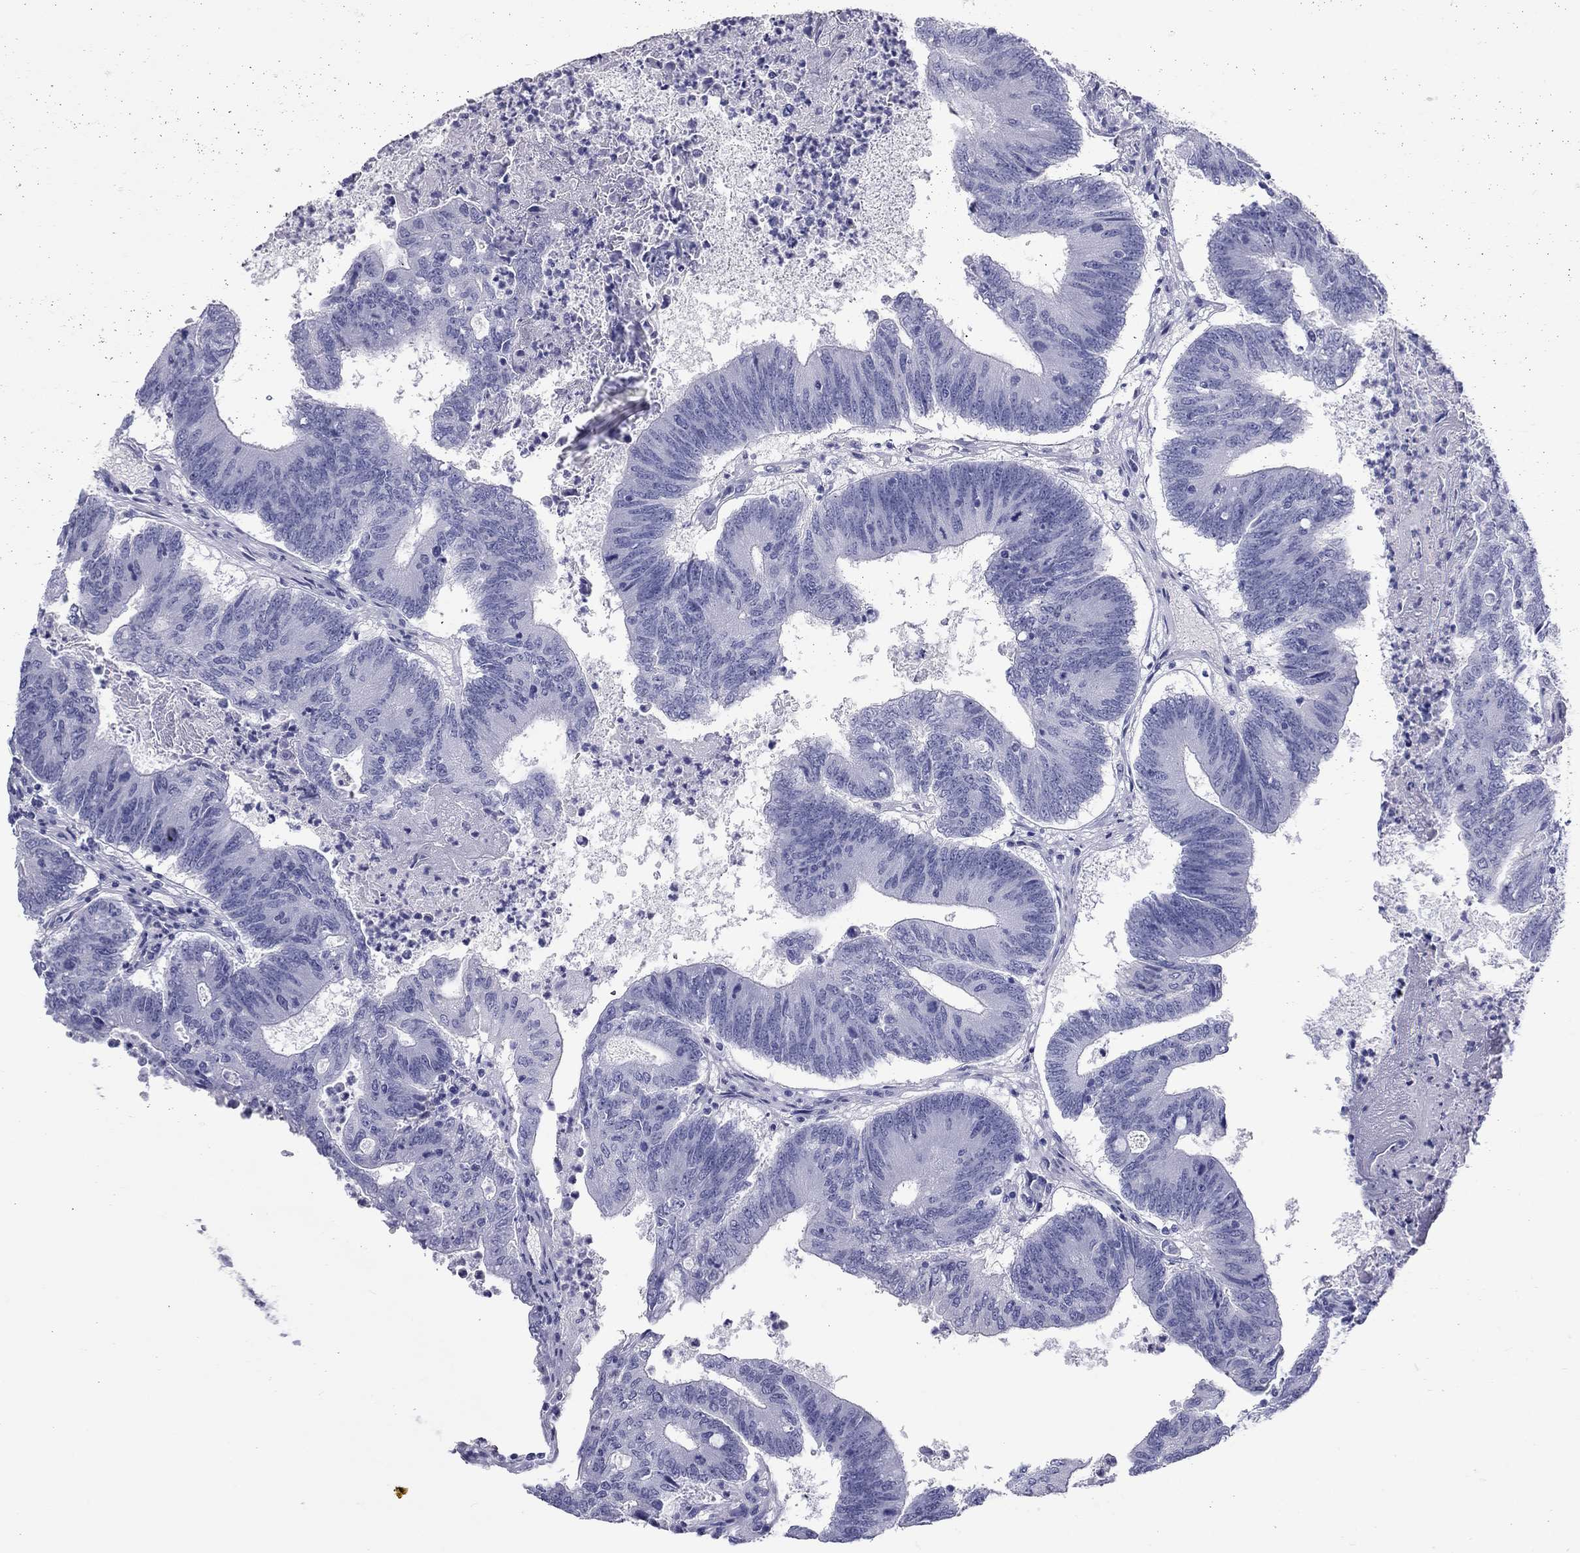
{"staining": {"intensity": "negative", "quantity": "none", "location": "none"}, "tissue": "colorectal cancer", "cell_type": "Tumor cells", "image_type": "cancer", "snomed": [{"axis": "morphology", "description": "Adenocarcinoma, NOS"}, {"axis": "topography", "description": "Colon"}], "caption": "Immunohistochemistry (IHC) micrograph of human colorectal cancer (adenocarcinoma) stained for a protein (brown), which exhibits no positivity in tumor cells. (Brightfield microscopy of DAB (3,3'-diaminobenzidine) immunohistochemistry (IHC) at high magnification).", "gene": "DNALI1", "patient": {"sex": "female", "age": 70}}